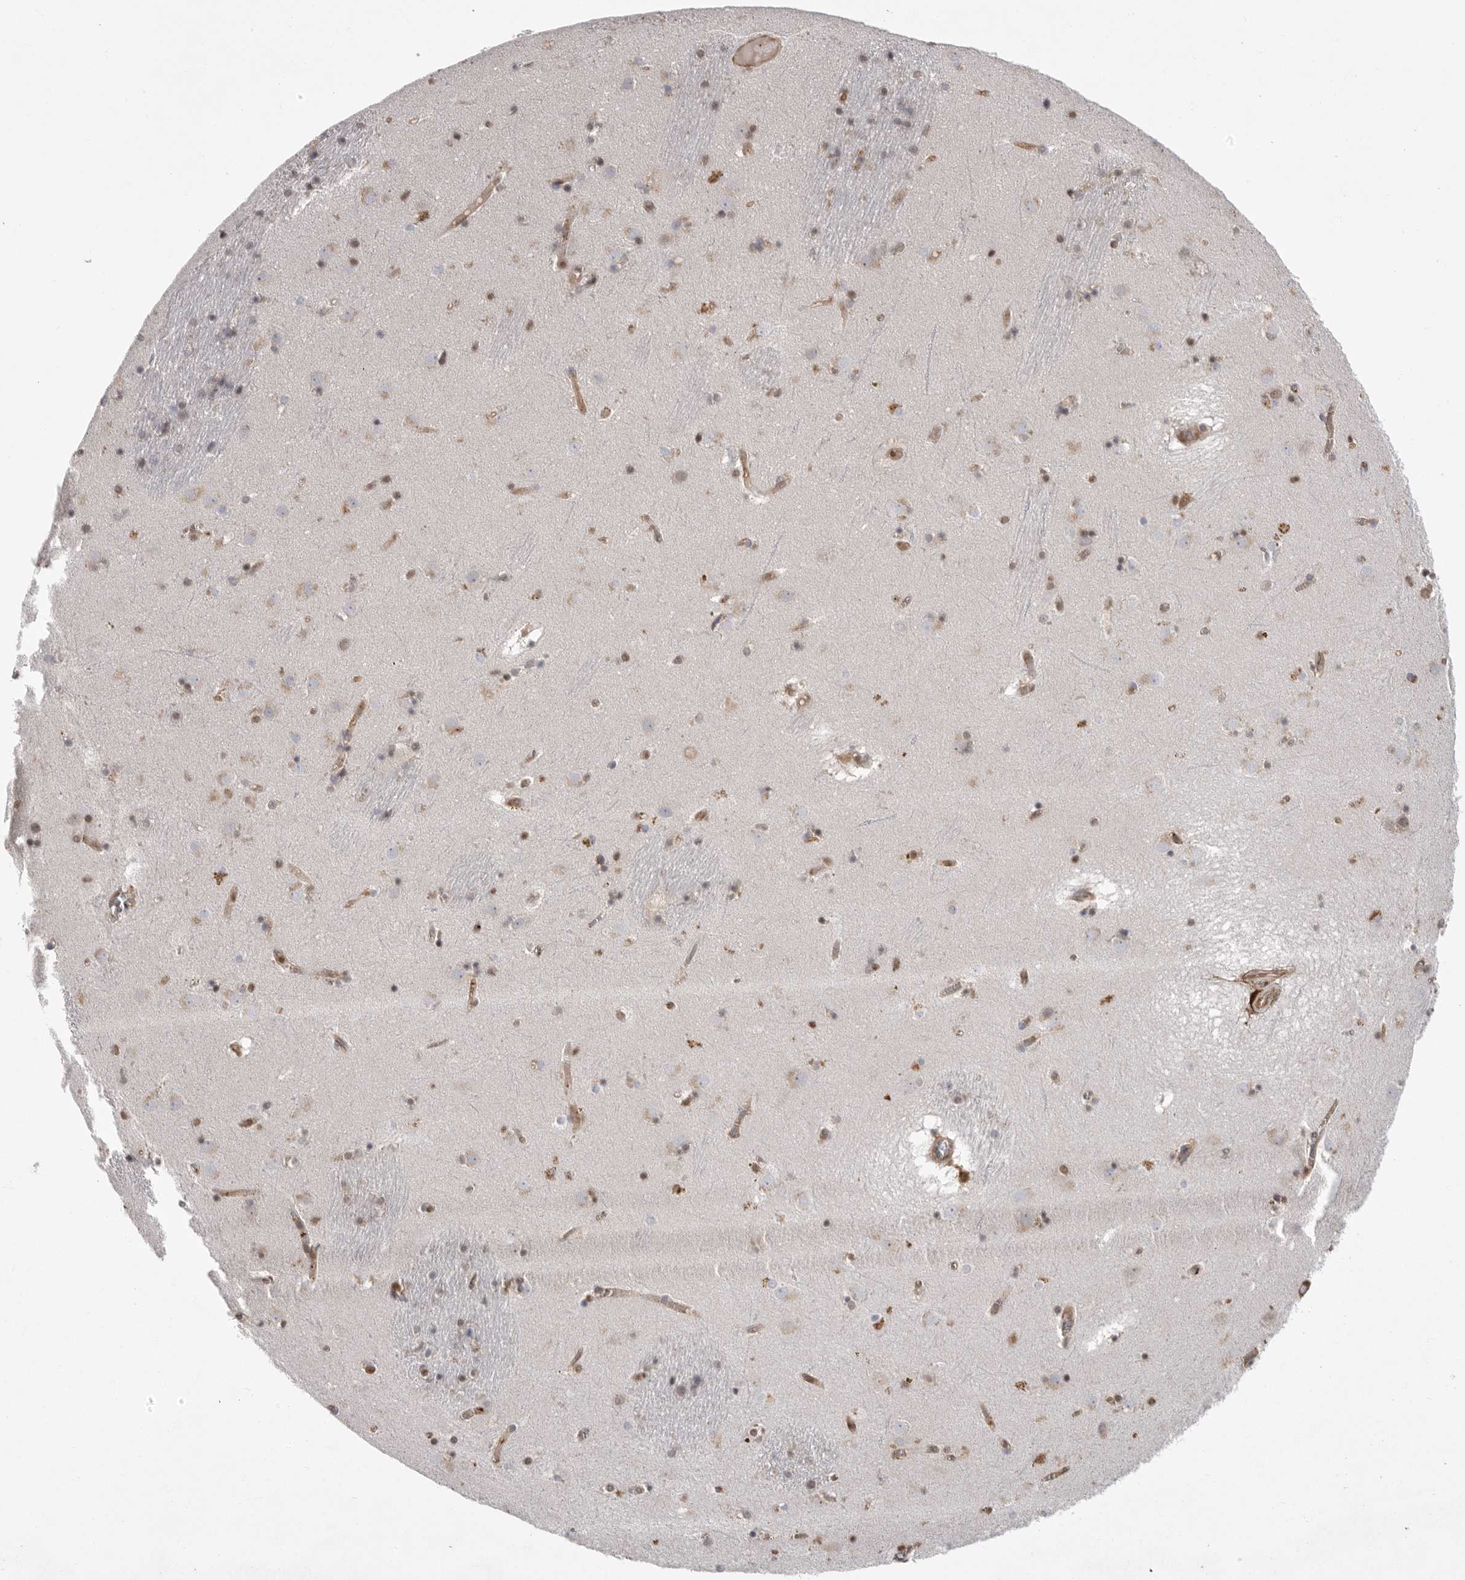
{"staining": {"intensity": "weak", "quantity": "25%-75%", "location": "cytoplasmic/membranous,nuclear"}, "tissue": "caudate", "cell_type": "Glial cells", "image_type": "normal", "snomed": [{"axis": "morphology", "description": "Normal tissue, NOS"}, {"axis": "topography", "description": "Lateral ventricle wall"}], "caption": "Caudate was stained to show a protein in brown. There is low levels of weak cytoplasmic/membranous,nuclear expression in approximately 25%-75% of glial cells. (Brightfield microscopy of DAB IHC at high magnification).", "gene": "NECTIN1", "patient": {"sex": "male", "age": 70}}